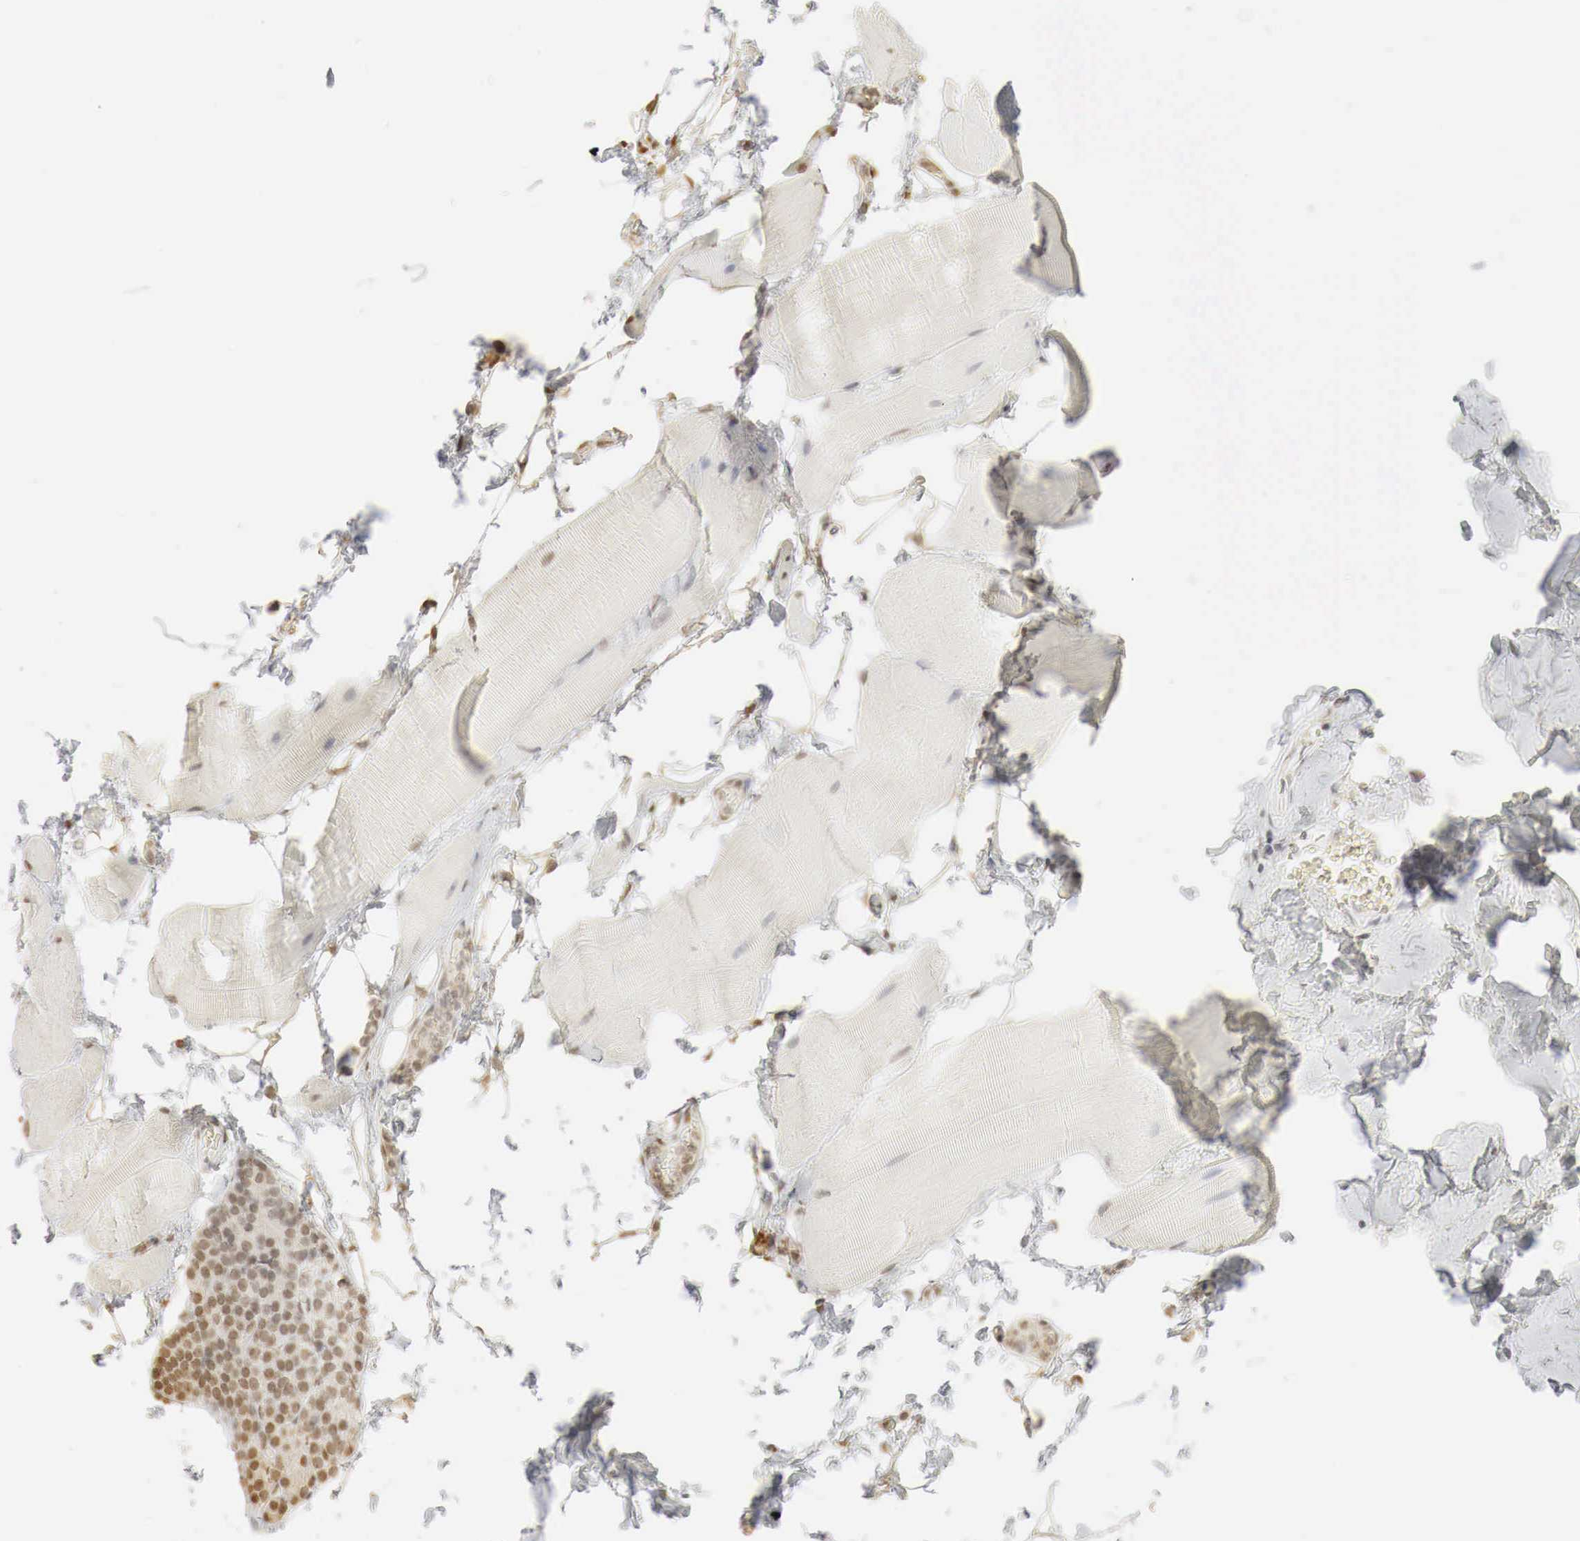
{"staining": {"intensity": "negative", "quantity": "none", "location": "none"}, "tissue": "skeletal muscle", "cell_type": "Myocytes", "image_type": "normal", "snomed": [{"axis": "morphology", "description": "Normal tissue, NOS"}, {"axis": "topography", "description": "Skeletal muscle"}, {"axis": "topography", "description": "Parathyroid gland"}], "caption": "This is a micrograph of immunohistochemistry staining of normal skeletal muscle, which shows no staining in myocytes.", "gene": "ERBB4", "patient": {"sex": "female", "age": 37}}